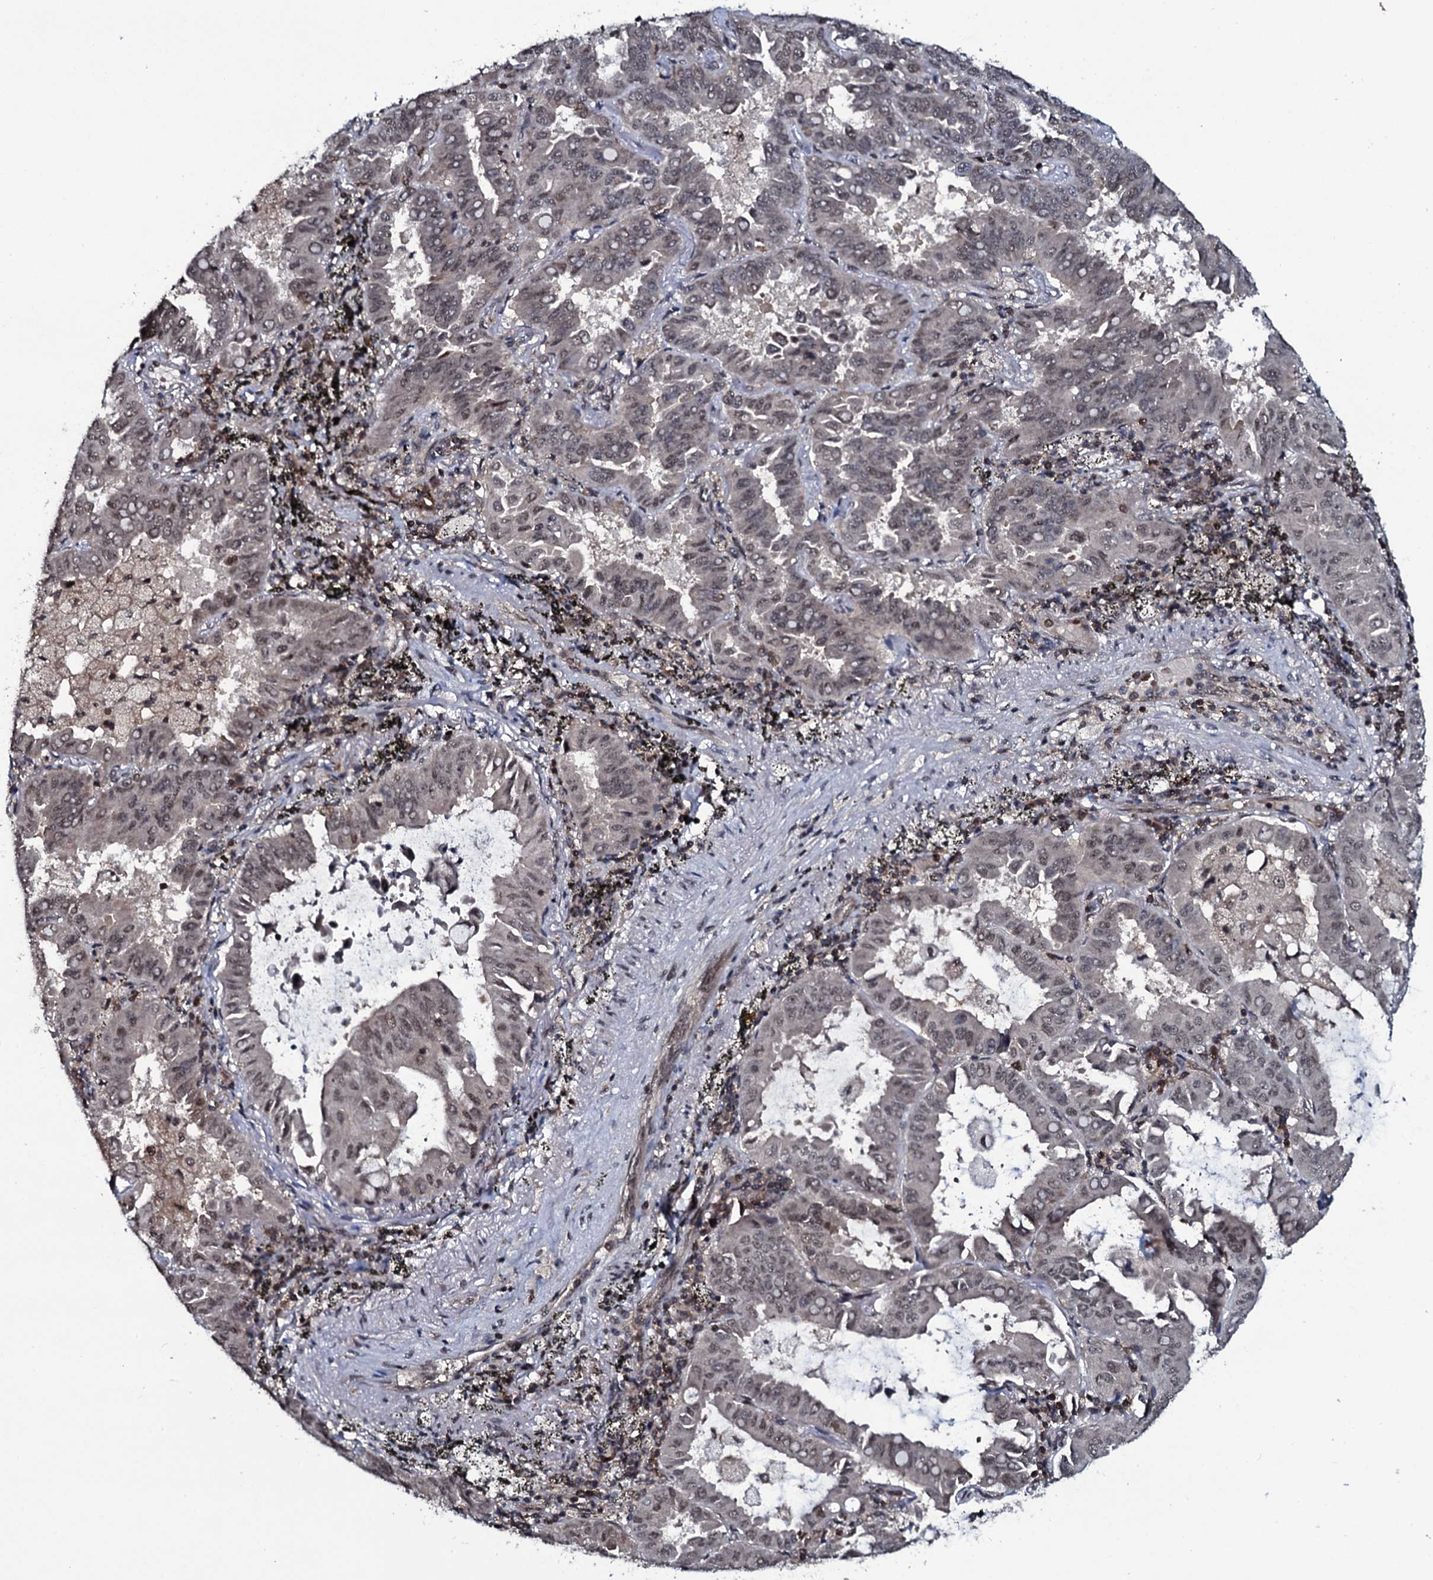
{"staining": {"intensity": "weak", "quantity": ">75%", "location": "nuclear"}, "tissue": "lung cancer", "cell_type": "Tumor cells", "image_type": "cancer", "snomed": [{"axis": "morphology", "description": "Adenocarcinoma, NOS"}, {"axis": "topography", "description": "Lung"}], "caption": "Immunohistochemistry (IHC) histopathology image of human lung cancer stained for a protein (brown), which demonstrates low levels of weak nuclear positivity in approximately >75% of tumor cells.", "gene": "HDDC3", "patient": {"sex": "male", "age": 64}}